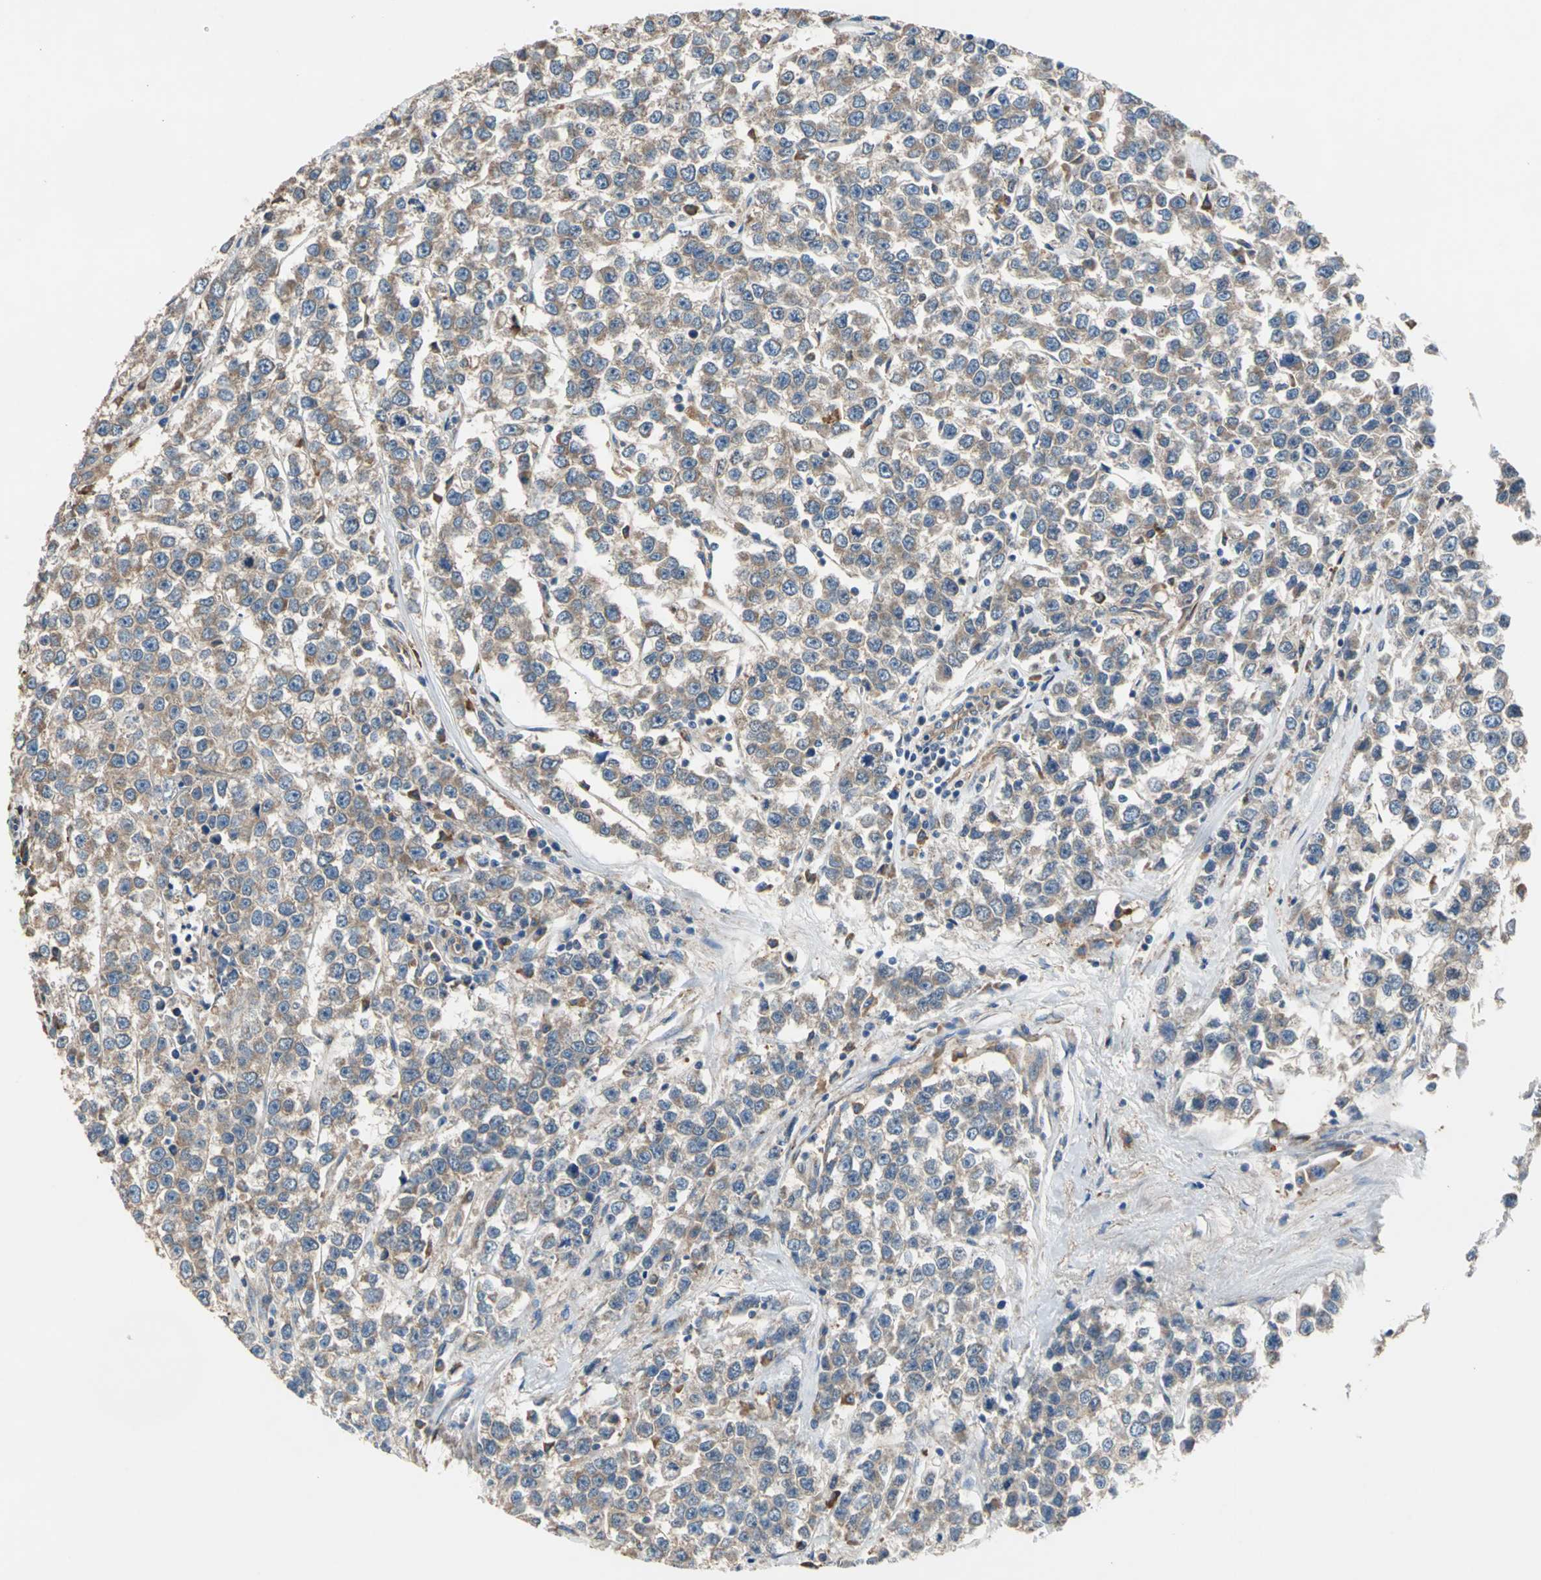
{"staining": {"intensity": "moderate", "quantity": ">75%", "location": "cytoplasmic/membranous"}, "tissue": "testis cancer", "cell_type": "Tumor cells", "image_type": "cancer", "snomed": [{"axis": "morphology", "description": "Seminoma, NOS"}, {"axis": "morphology", "description": "Carcinoma, Embryonal, NOS"}, {"axis": "topography", "description": "Testis"}], "caption": "Immunohistochemistry (DAB (3,3'-diaminobenzidine)) staining of human embryonal carcinoma (testis) shows moderate cytoplasmic/membranous protein staining in approximately >75% of tumor cells.", "gene": "HEPH", "patient": {"sex": "male", "age": 52}}